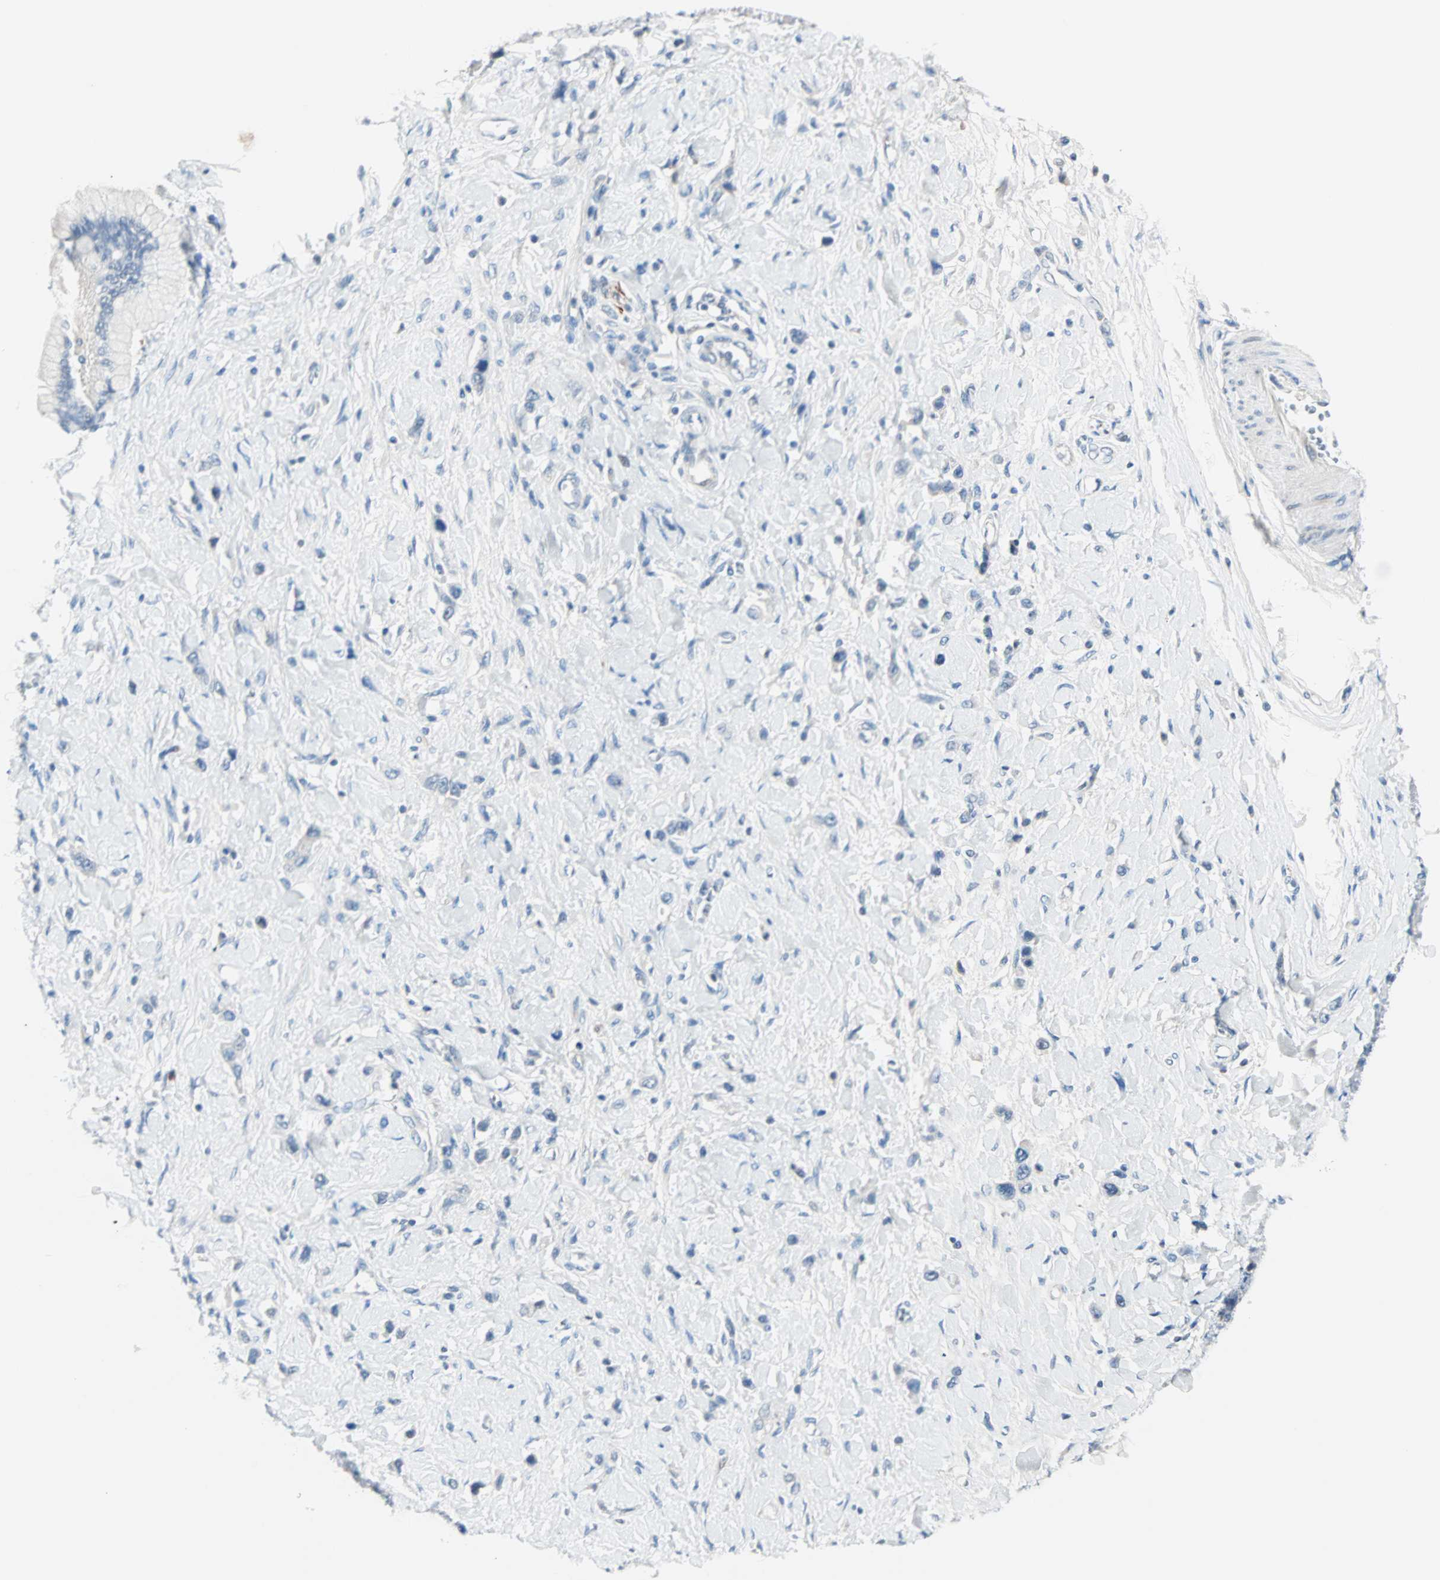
{"staining": {"intensity": "negative", "quantity": "none", "location": "none"}, "tissue": "stomach cancer", "cell_type": "Tumor cells", "image_type": "cancer", "snomed": [{"axis": "morphology", "description": "Normal tissue, NOS"}, {"axis": "morphology", "description": "Adenocarcinoma, NOS"}, {"axis": "topography", "description": "Stomach, upper"}, {"axis": "topography", "description": "Stomach"}], "caption": "High magnification brightfield microscopy of stomach adenocarcinoma stained with DAB (brown) and counterstained with hematoxylin (blue): tumor cells show no significant staining.", "gene": "NEFH", "patient": {"sex": "female", "age": 65}}